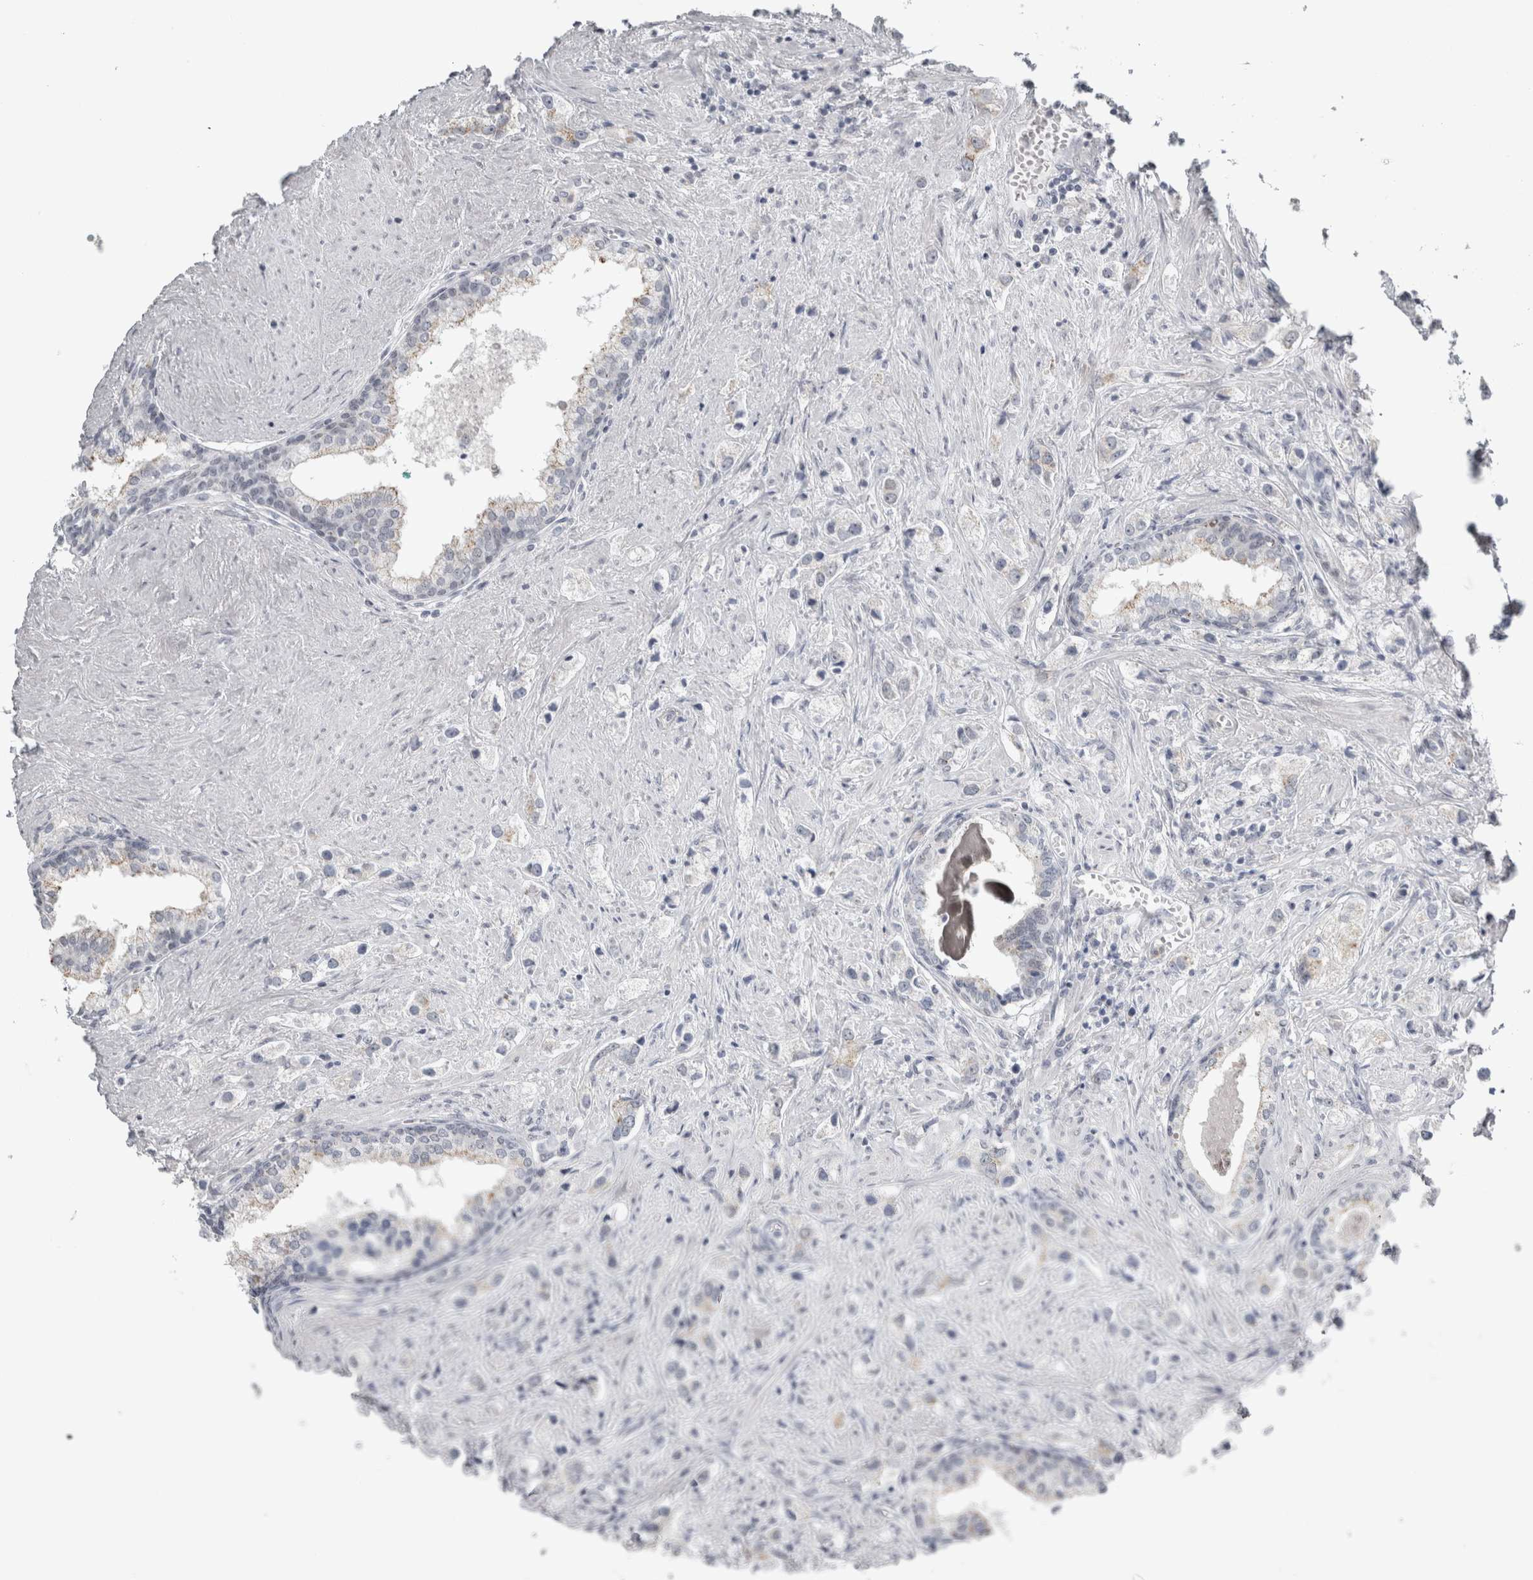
{"staining": {"intensity": "negative", "quantity": "none", "location": "none"}, "tissue": "prostate cancer", "cell_type": "Tumor cells", "image_type": "cancer", "snomed": [{"axis": "morphology", "description": "Adenocarcinoma, High grade"}, {"axis": "topography", "description": "Prostate"}], "caption": "Tumor cells are negative for protein expression in human prostate cancer (high-grade adenocarcinoma). (Stains: DAB (3,3'-diaminobenzidine) immunohistochemistry with hematoxylin counter stain, Microscopy: brightfield microscopy at high magnification).", "gene": "PLIN1", "patient": {"sex": "male", "age": 66}}